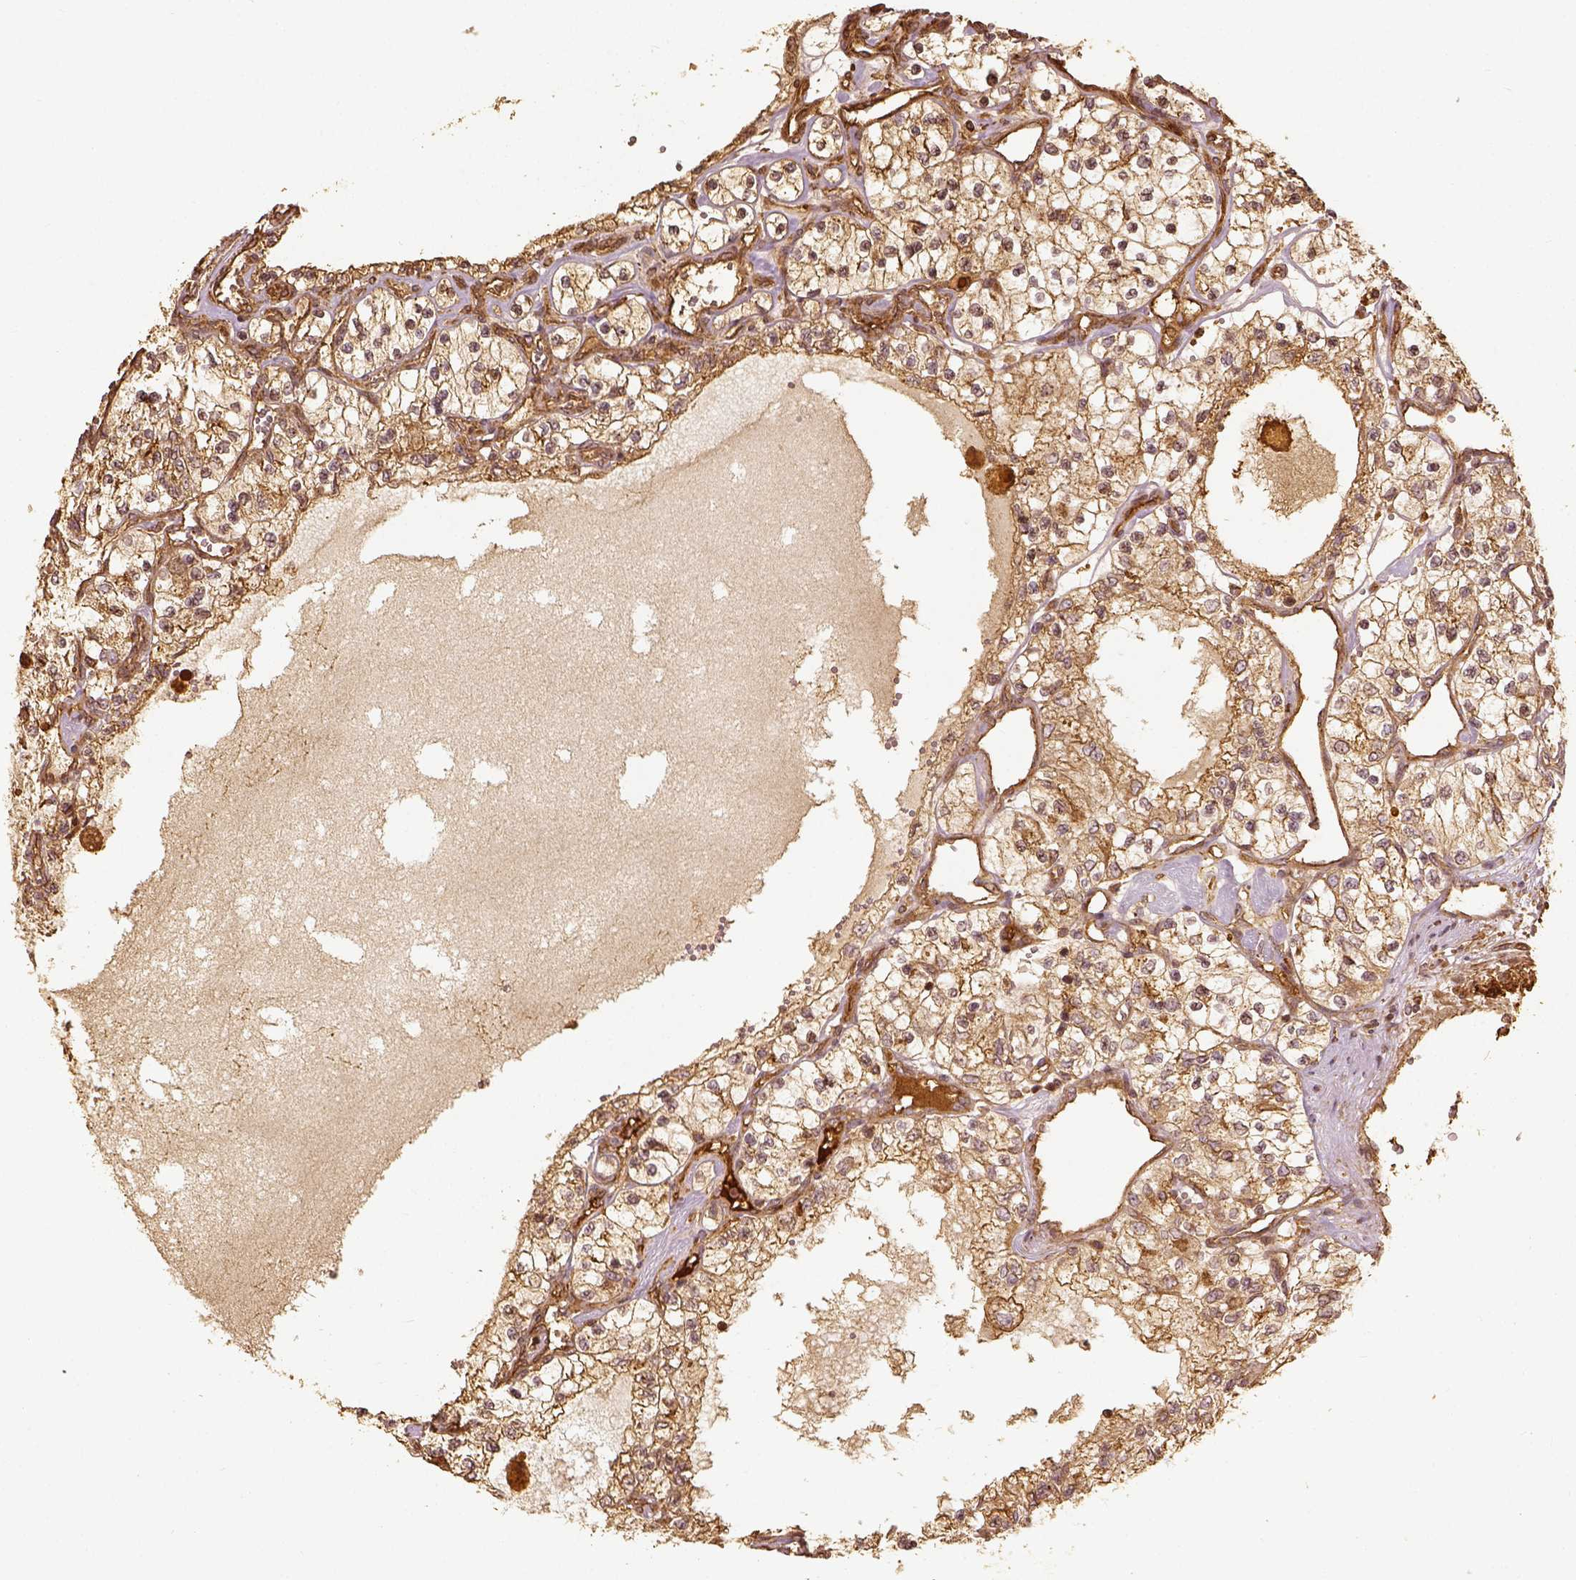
{"staining": {"intensity": "moderate", "quantity": "25%-75%", "location": "cytoplasmic/membranous"}, "tissue": "renal cancer", "cell_type": "Tumor cells", "image_type": "cancer", "snomed": [{"axis": "morphology", "description": "Adenocarcinoma, NOS"}, {"axis": "topography", "description": "Kidney"}], "caption": "Protein expression by immunohistochemistry displays moderate cytoplasmic/membranous staining in about 25%-75% of tumor cells in renal cancer.", "gene": "VEGFA", "patient": {"sex": "female", "age": 69}}